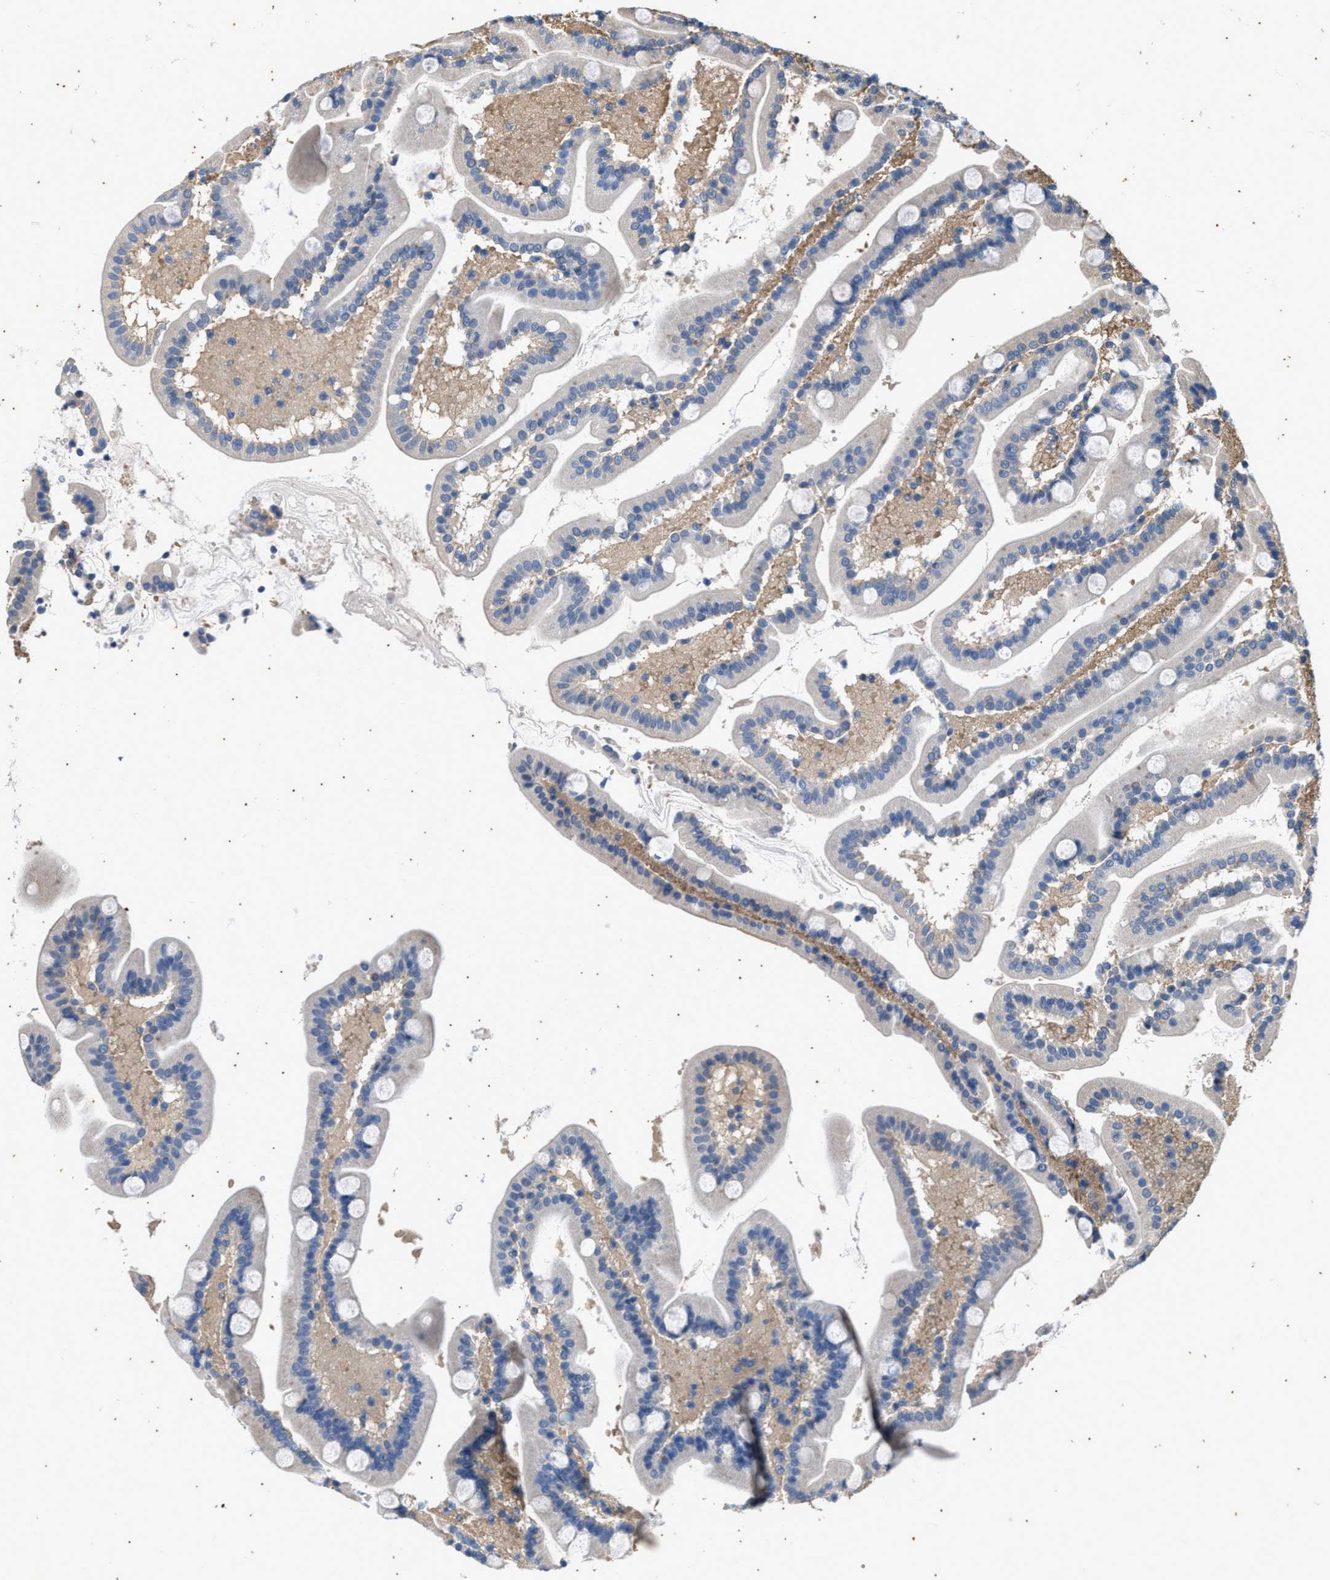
{"staining": {"intensity": "moderate", "quantity": "25%-75%", "location": "cytoplasmic/membranous"}, "tissue": "duodenum", "cell_type": "Glandular cells", "image_type": "normal", "snomed": [{"axis": "morphology", "description": "Normal tissue, NOS"}, {"axis": "topography", "description": "Duodenum"}], "caption": "Duodenum stained with IHC reveals moderate cytoplasmic/membranous positivity in approximately 25%-75% of glandular cells. Using DAB (brown) and hematoxylin (blue) stains, captured at high magnification using brightfield microscopy.", "gene": "COX19", "patient": {"sex": "male", "age": 54}}